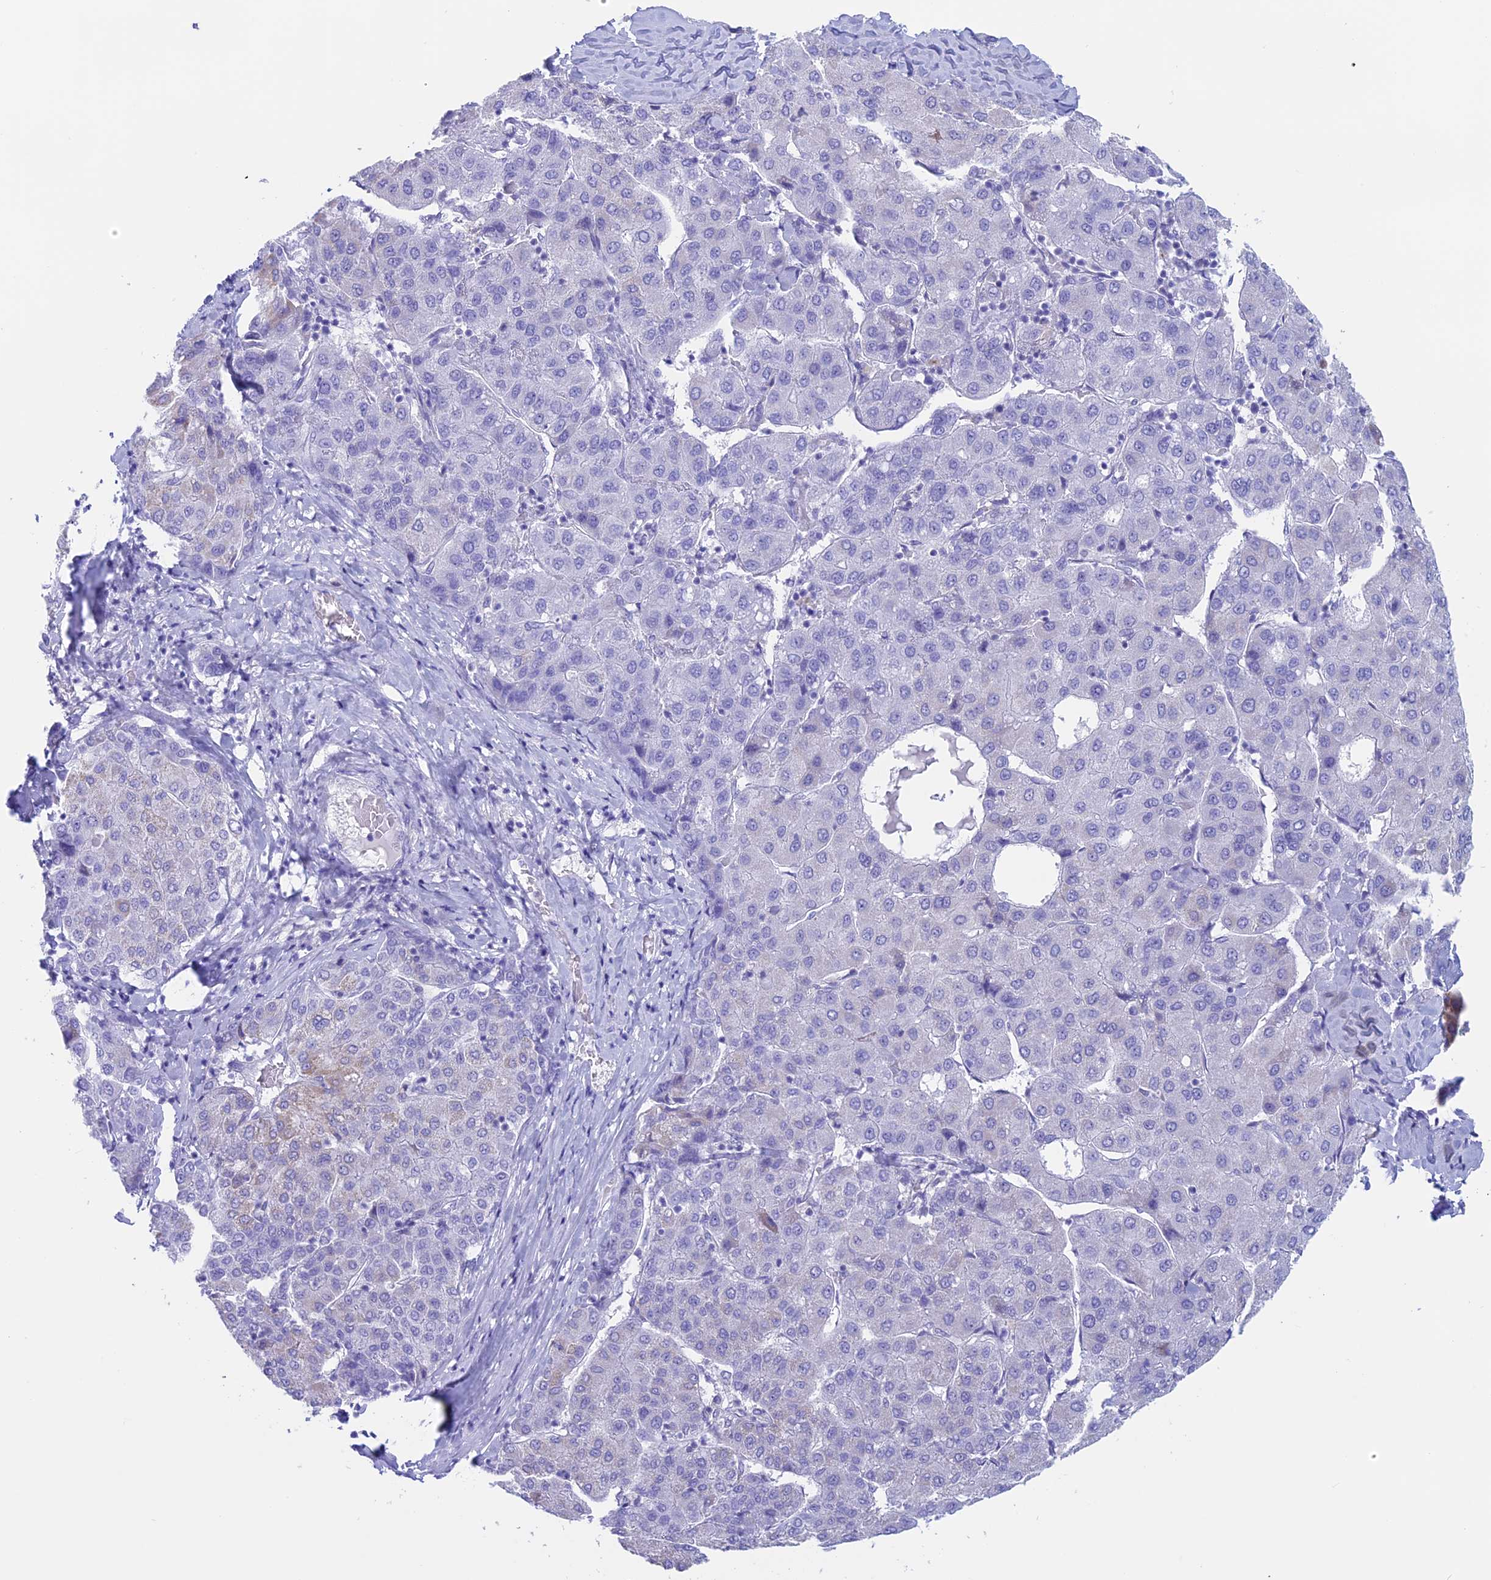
{"staining": {"intensity": "negative", "quantity": "none", "location": "none"}, "tissue": "liver cancer", "cell_type": "Tumor cells", "image_type": "cancer", "snomed": [{"axis": "morphology", "description": "Carcinoma, Hepatocellular, NOS"}, {"axis": "topography", "description": "Liver"}], "caption": "An immunohistochemistry photomicrograph of liver cancer (hepatocellular carcinoma) is shown. There is no staining in tumor cells of liver cancer (hepatocellular carcinoma).", "gene": "RP1", "patient": {"sex": "male", "age": 65}}